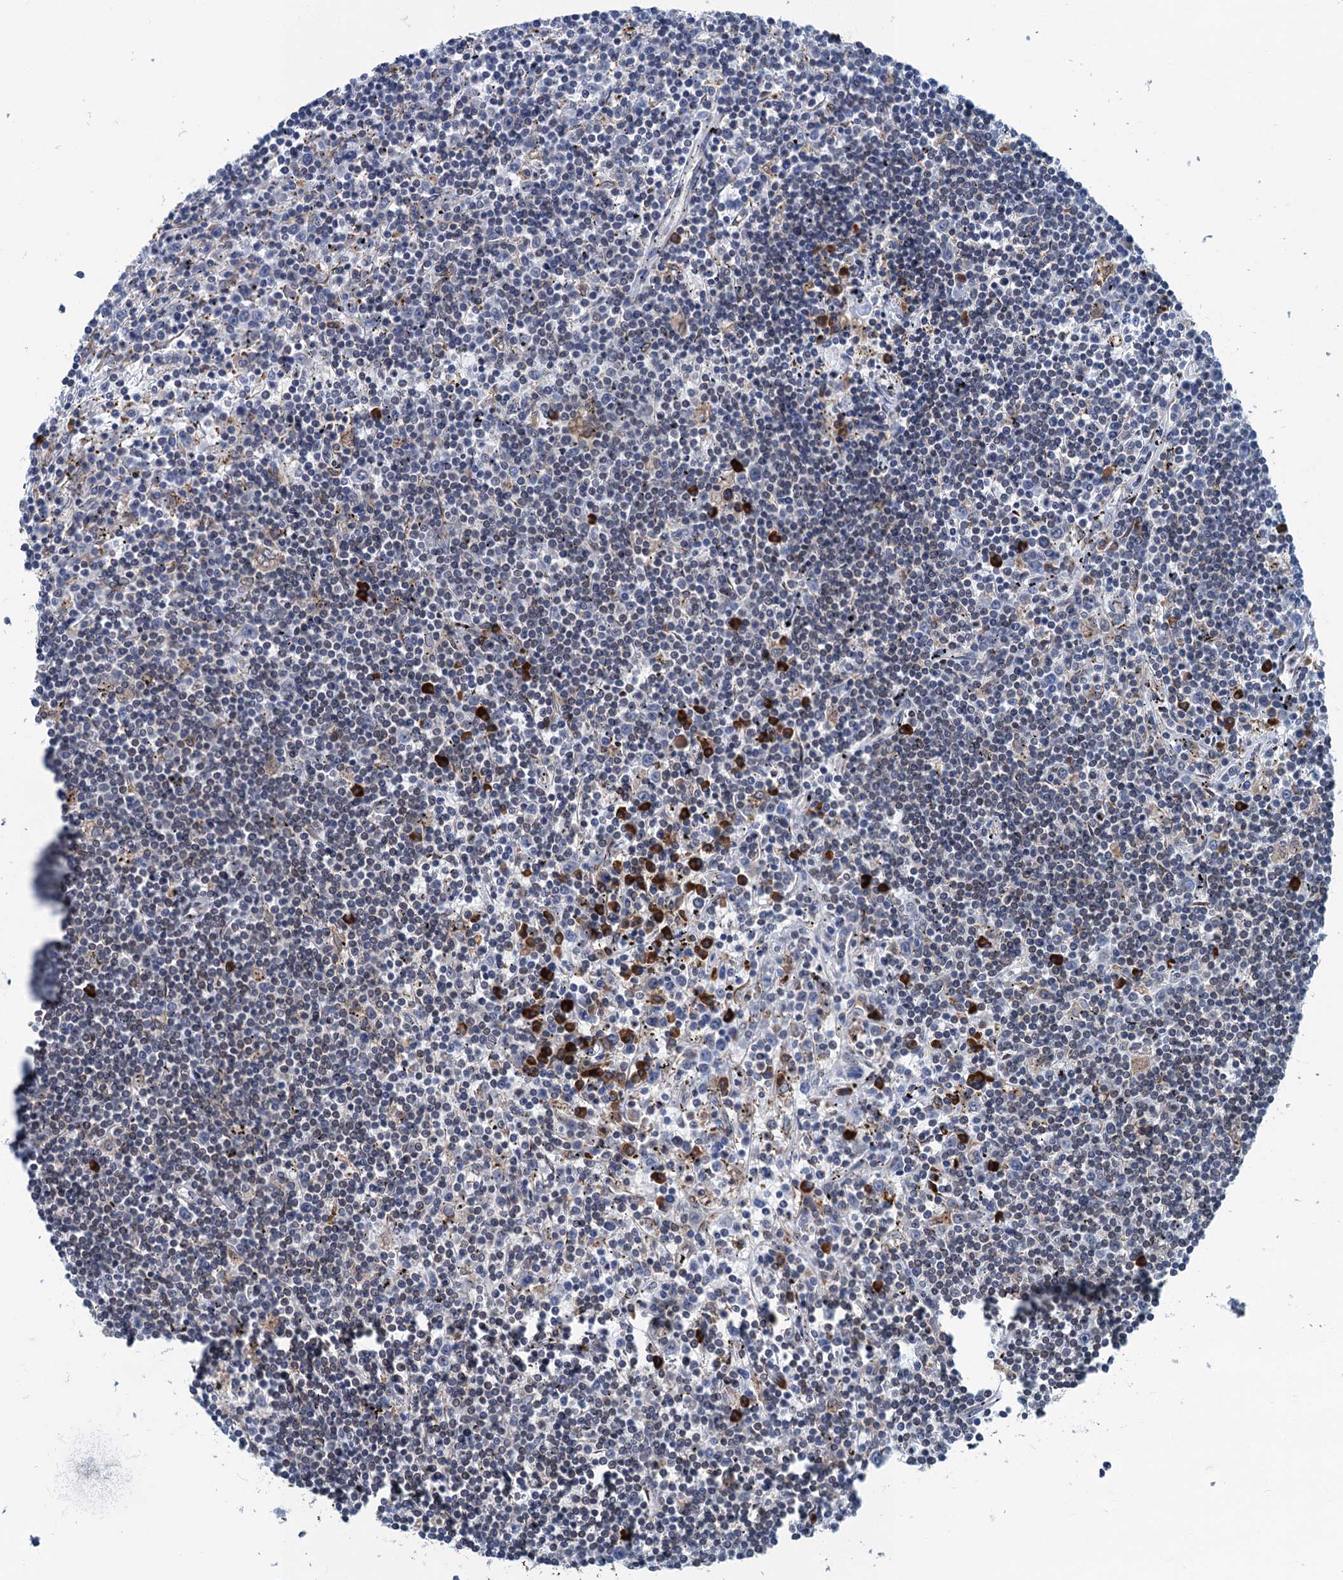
{"staining": {"intensity": "negative", "quantity": "none", "location": "none"}, "tissue": "lymphoma", "cell_type": "Tumor cells", "image_type": "cancer", "snomed": [{"axis": "morphology", "description": "Malignant lymphoma, non-Hodgkin's type, Low grade"}, {"axis": "topography", "description": "Spleen"}], "caption": "There is no significant positivity in tumor cells of low-grade malignant lymphoma, non-Hodgkin's type.", "gene": "TMEM205", "patient": {"sex": "male", "age": 76}}